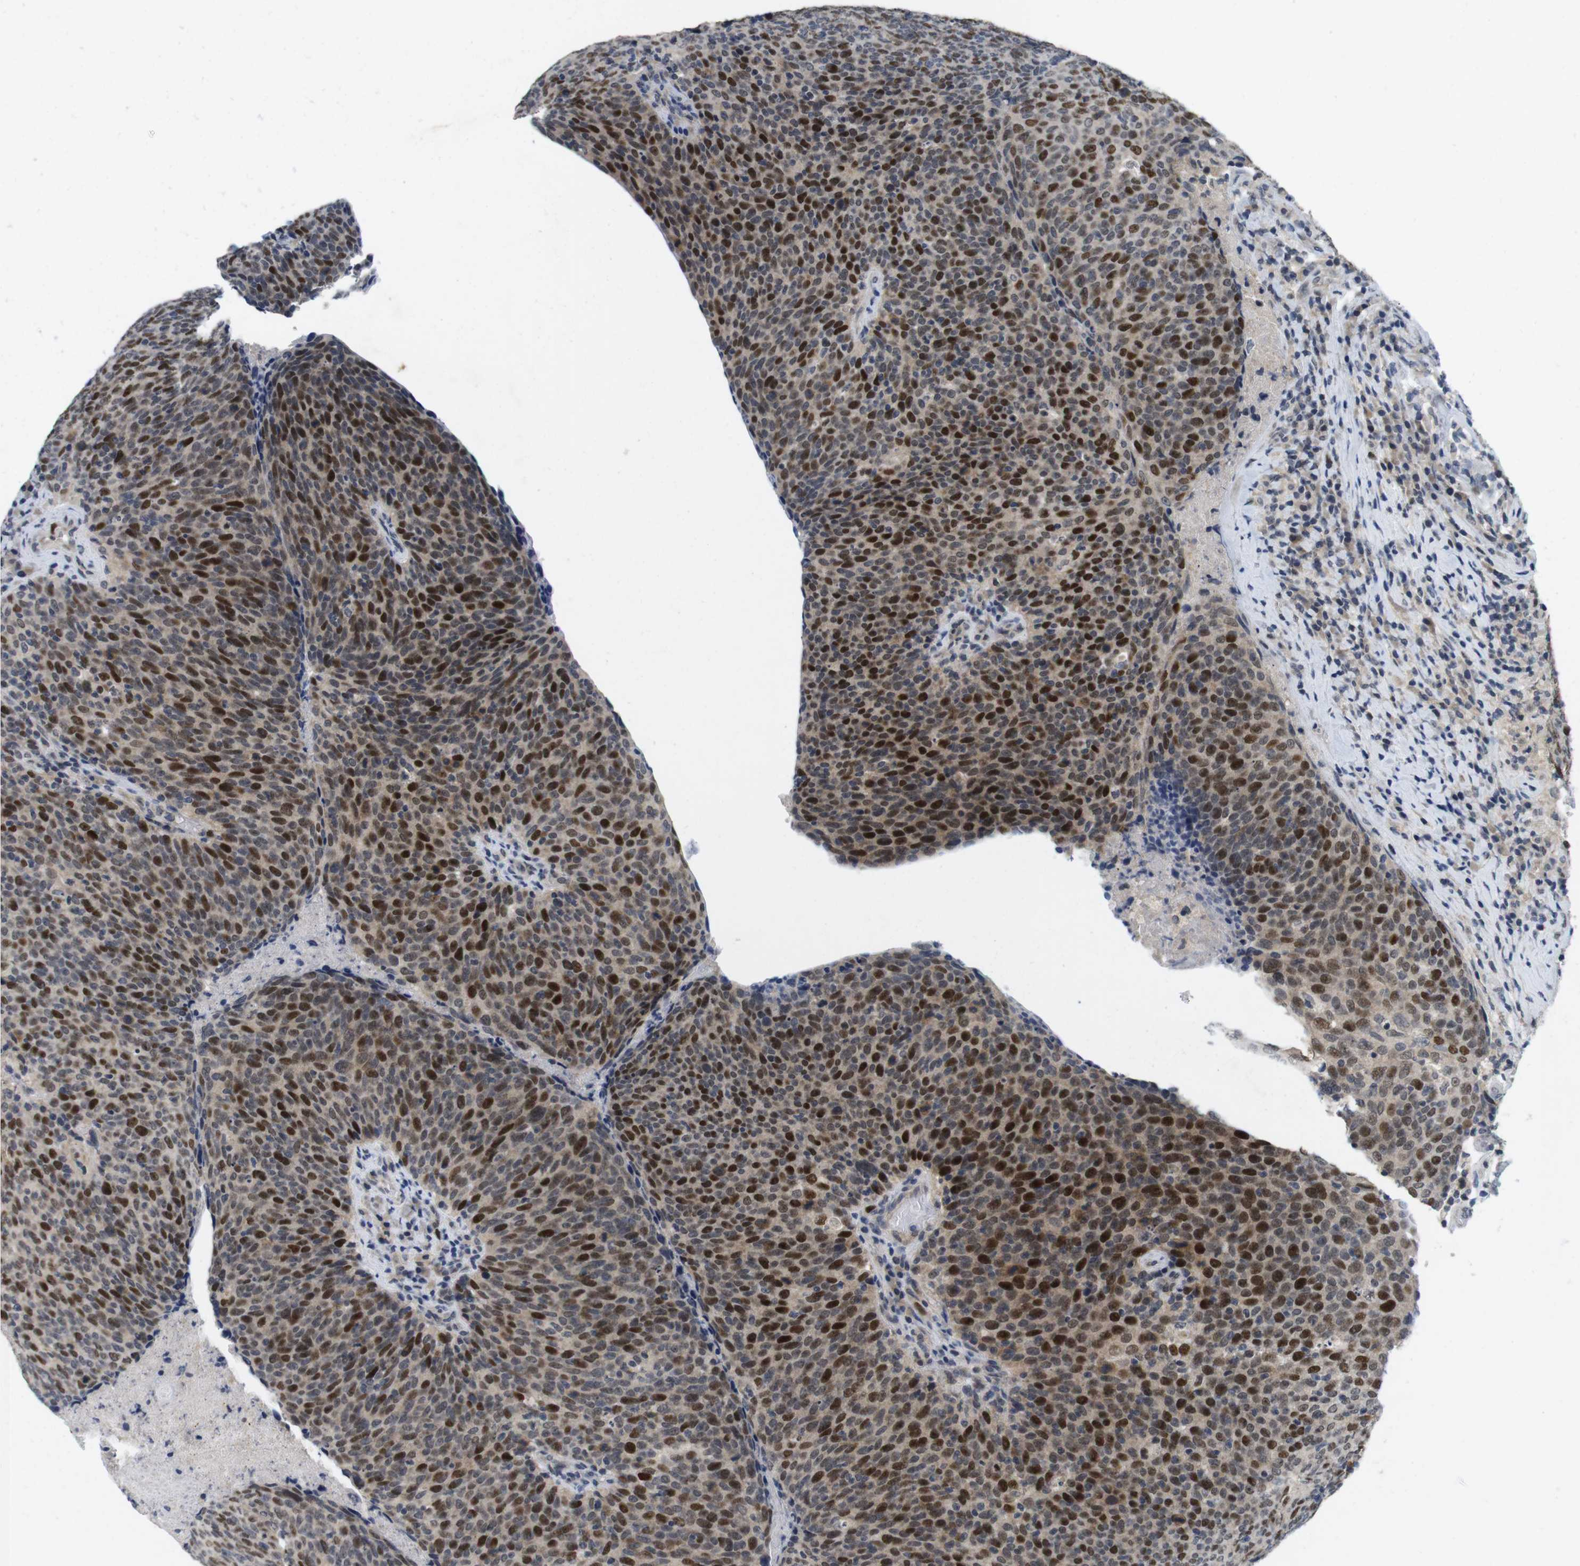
{"staining": {"intensity": "strong", "quantity": ">75%", "location": "nuclear"}, "tissue": "head and neck cancer", "cell_type": "Tumor cells", "image_type": "cancer", "snomed": [{"axis": "morphology", "description": "Squamous cell carcinoma, NOS"}, {"axis": "morphology", "description": "Squamous cell carcinoma, metastatic, NOS"}, {"axis": "topography", "description": "Lymph node"}, {"axis": "topography", "description": "Head-Neck"}], "caption": "The photomicrograph shows a brown stain indicating the presence of a protein in the nuclear of tumor cells in head and neck cancer (squamous cell carcinoma).", "gene": "SKP2", "patient": {"sex": "male", "age": 62}}